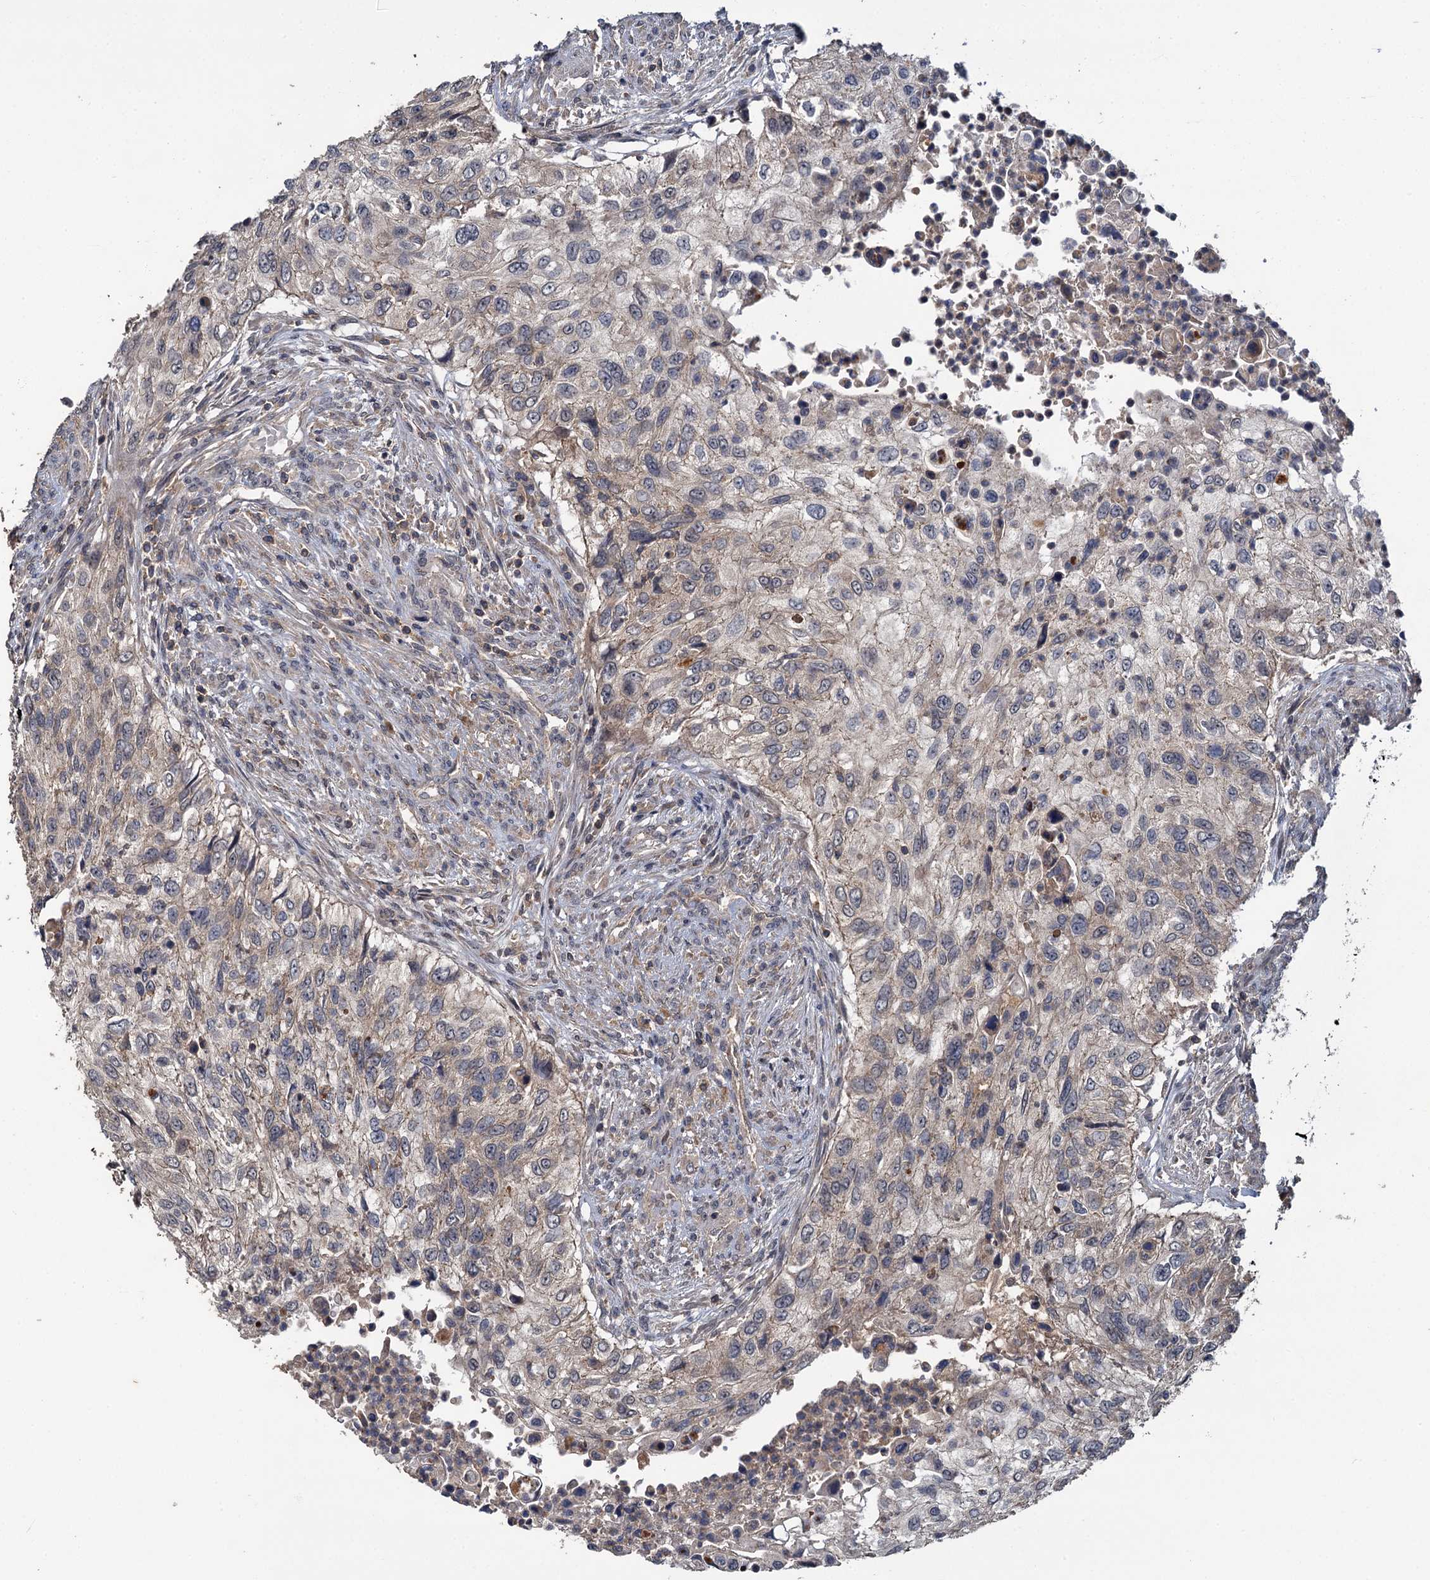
{"staining": {"intensity": "weak", "quantity": "25%-75%", "location": "cytoplasmic/membranous"}, "tissue": "urothelial cancer", "cell_type": "Tumor cells", "image_type": "cancer", "snomed": [{"axis": "morphology", "description": "Urothelial carcinoma, High grade"}, {"axis": "topography", "description": "Urinary bladder"}], "caption": "Immunohistochemistry (IHC) (DAB (3,3'-diaminobenzidine)) staining of human urothelial carcinoma (high-grade) exhibits weak cytoplasmic/membranous protein expression in approximately 25%-75% of tumor cells.", "gene": "TMEM39A", "patient": {"sex": "female", "age": 60}}